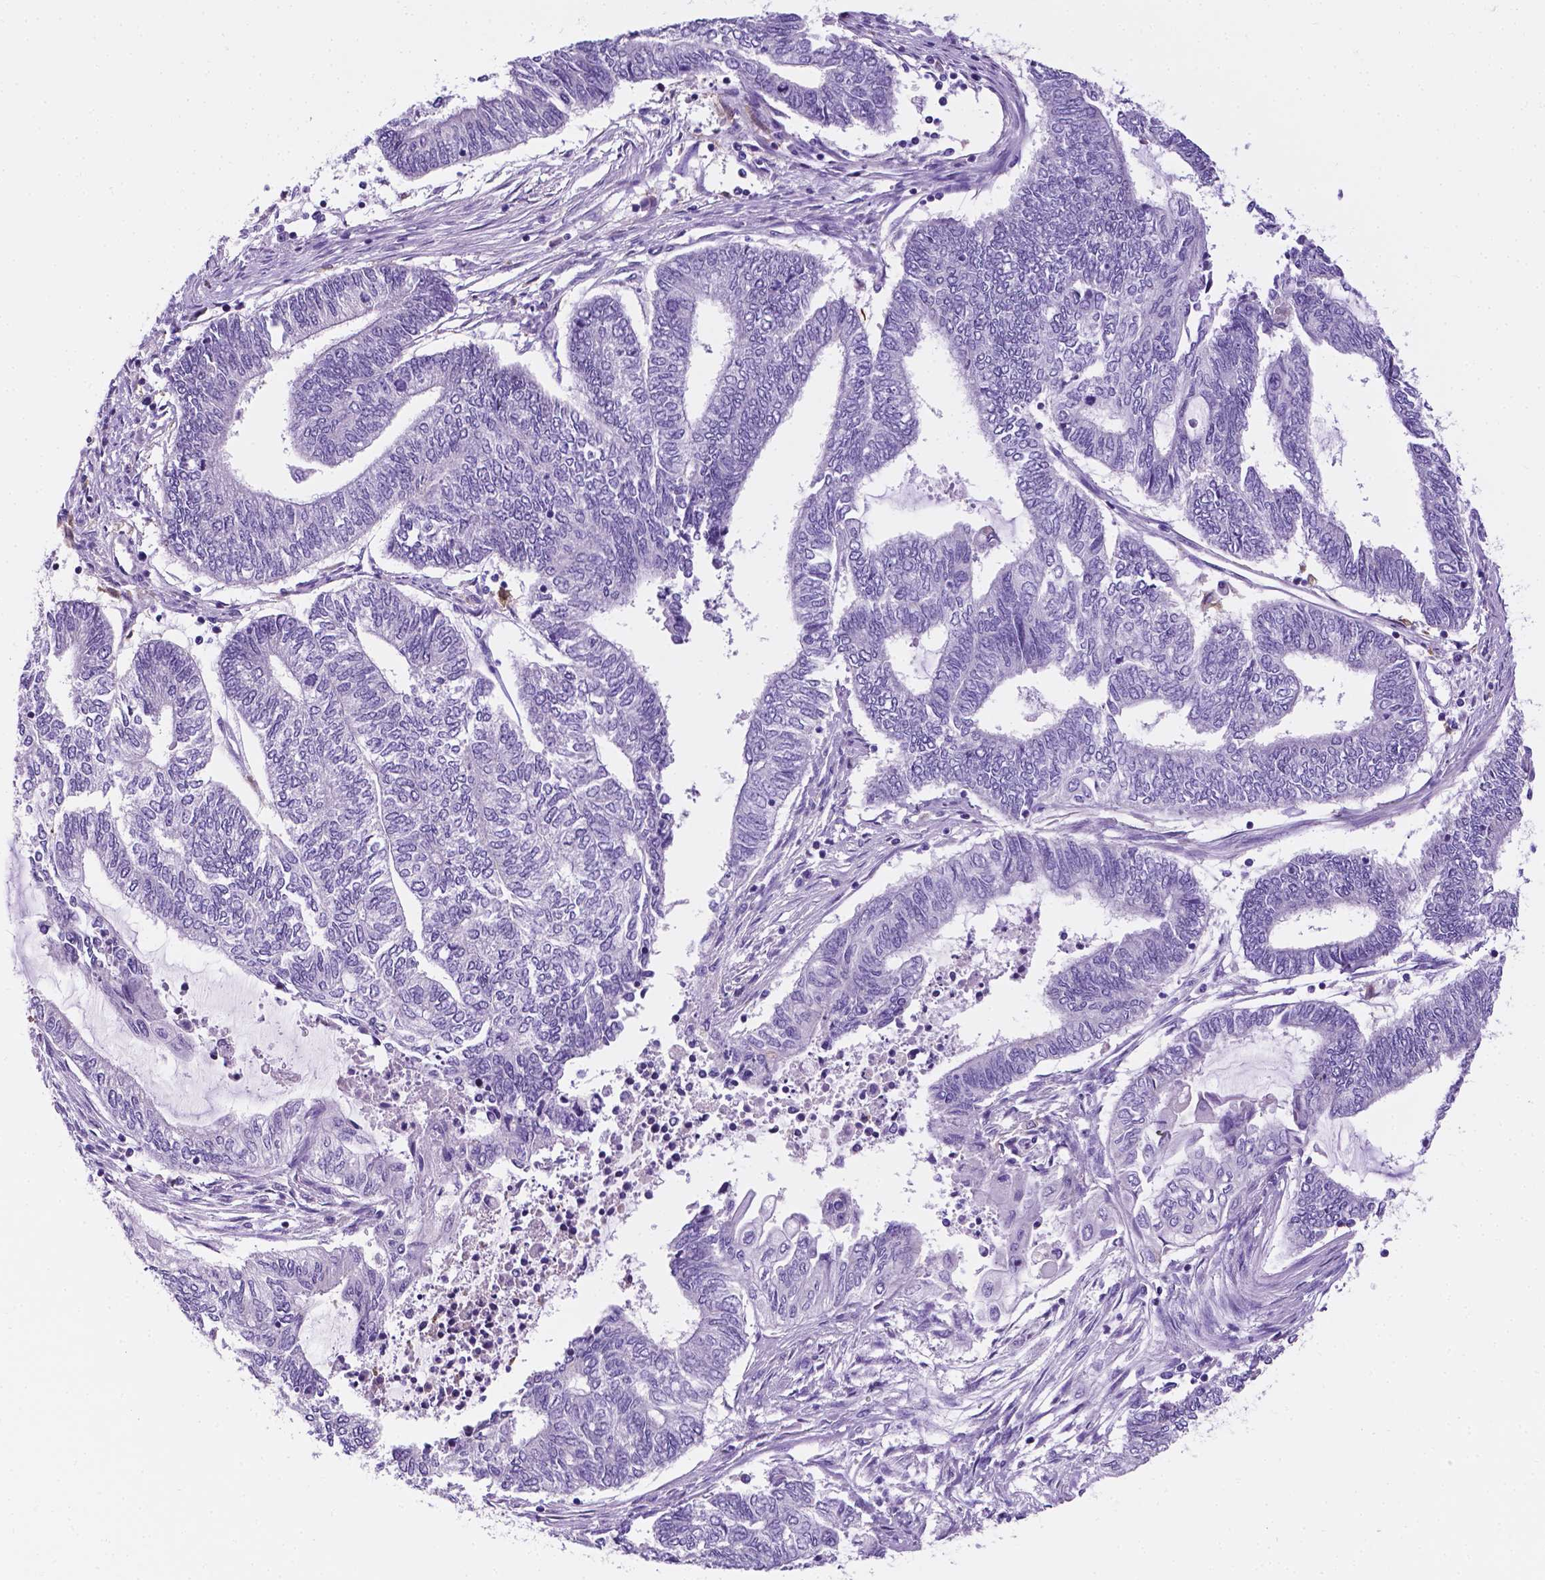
{"staining": {"intensity": "negative", "quantity": "none", "location": "none"}, "tissue": "endometrial cancer", "cell_type": "Tumor cells", "image_type": "cancer", "snomed": [{"axis": "morphology", "description": "Adenocarcinoma, NOS"}, {"axis": "topography", "description": "Uterus"}, {"axis": "topography", "description": "Endometrium"}], "caption": "DAB (3,3'-diaminobenzidine) immunohistochemical staining of human adenocarcinoma (endometrial) displays no significant expression in tumor cells. (DAB (3,3'-diaminobenzidine) immunohistochemistry (IHC), high magnification).", "gene": "APOE", "patient": {"sex": "female", "age": 70}}